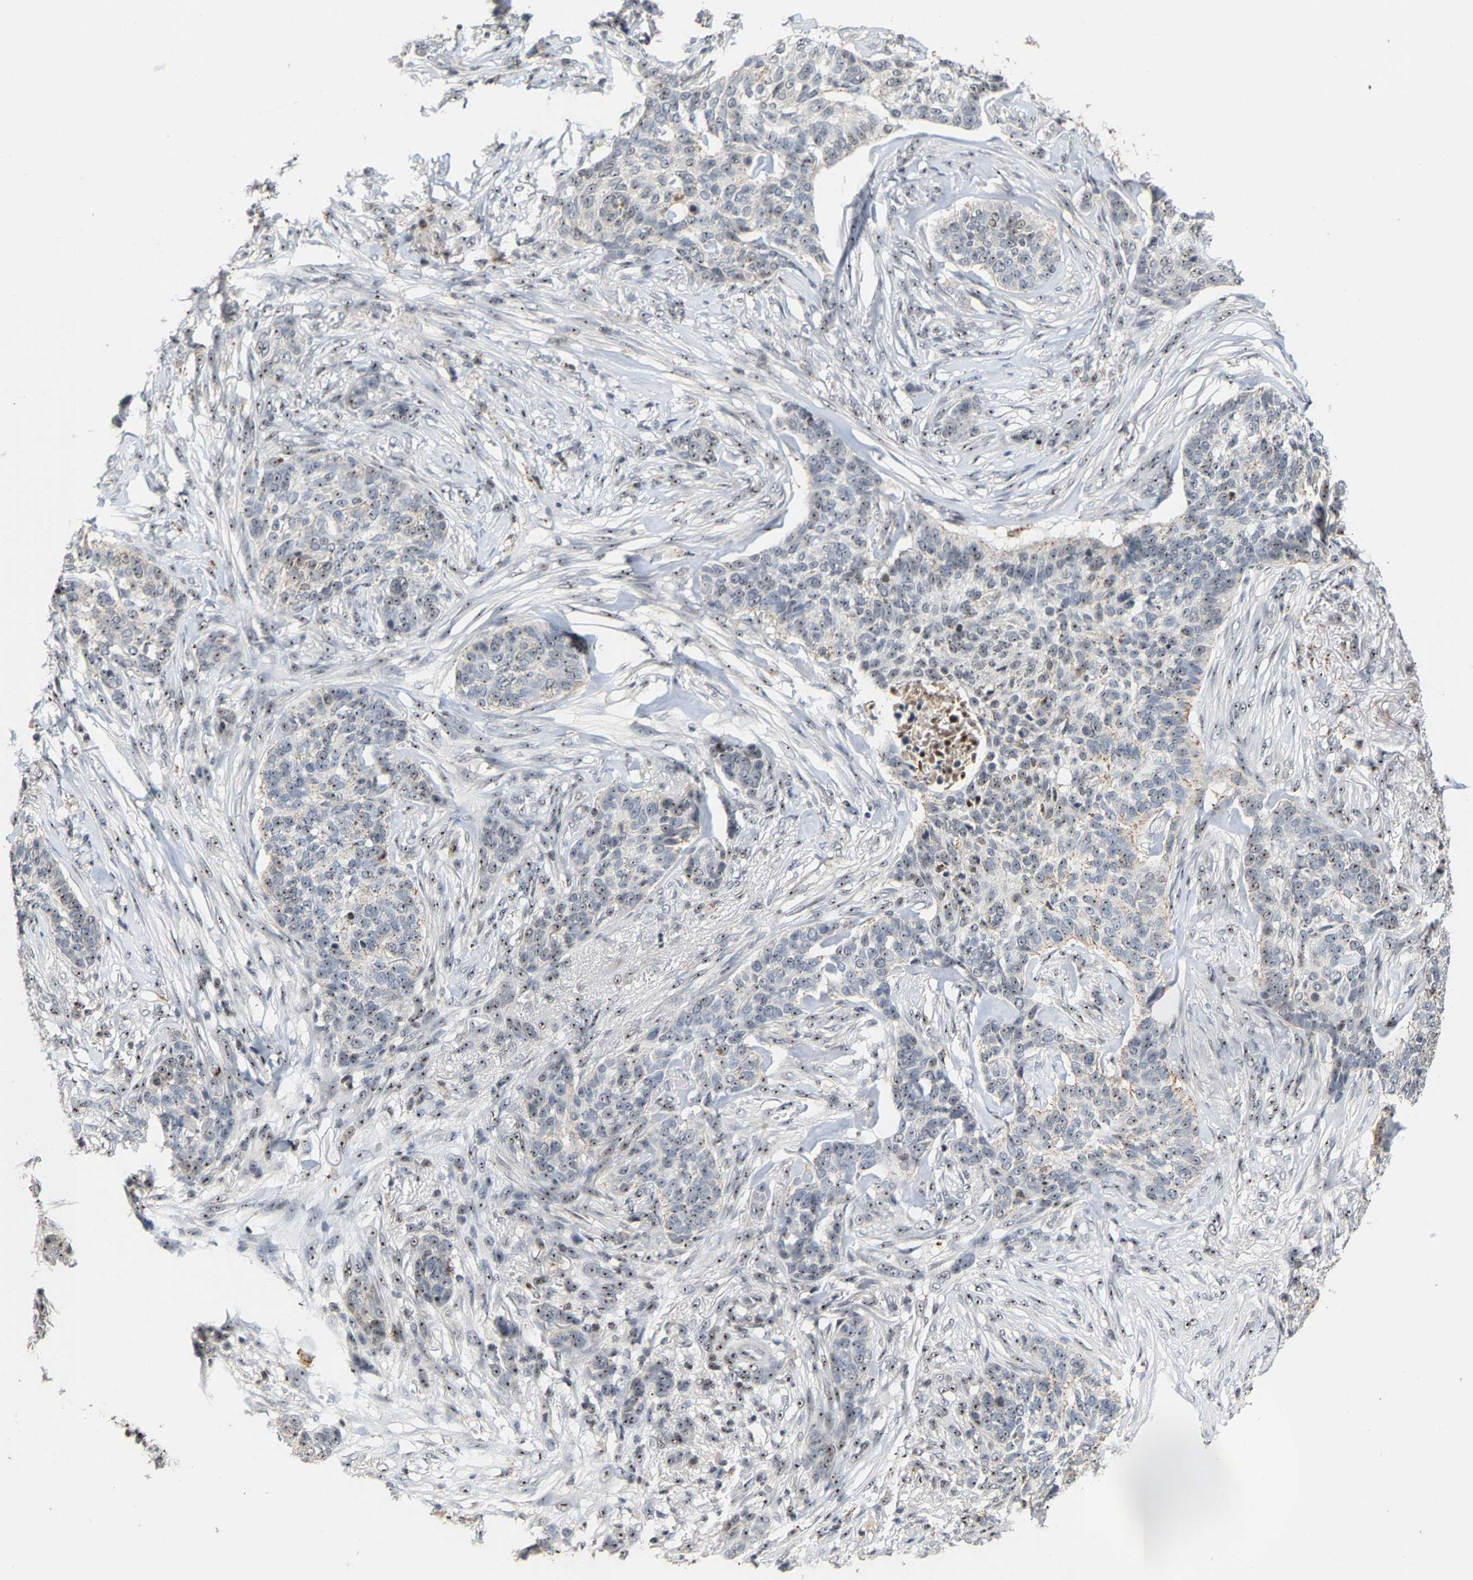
{"staining": {"intensity": "weak", "quantity": "25%-75%", "location": "nuclear"}, "tissue": "skin cancer", "cell_type": "Tumor cells", "image_type": "cancer", "snomed": [{"axis": "morphology", "description": "Basal cell carcinoma"}, {"axis": "topography", "description": "Skin"}], "caption": "Tumor cells display weak nuclear staining in about 25%-75% of cells in basal cell carcinoma (skin).", "gene": "NOP58", "patient": {"sex": "male", "age": 85}}